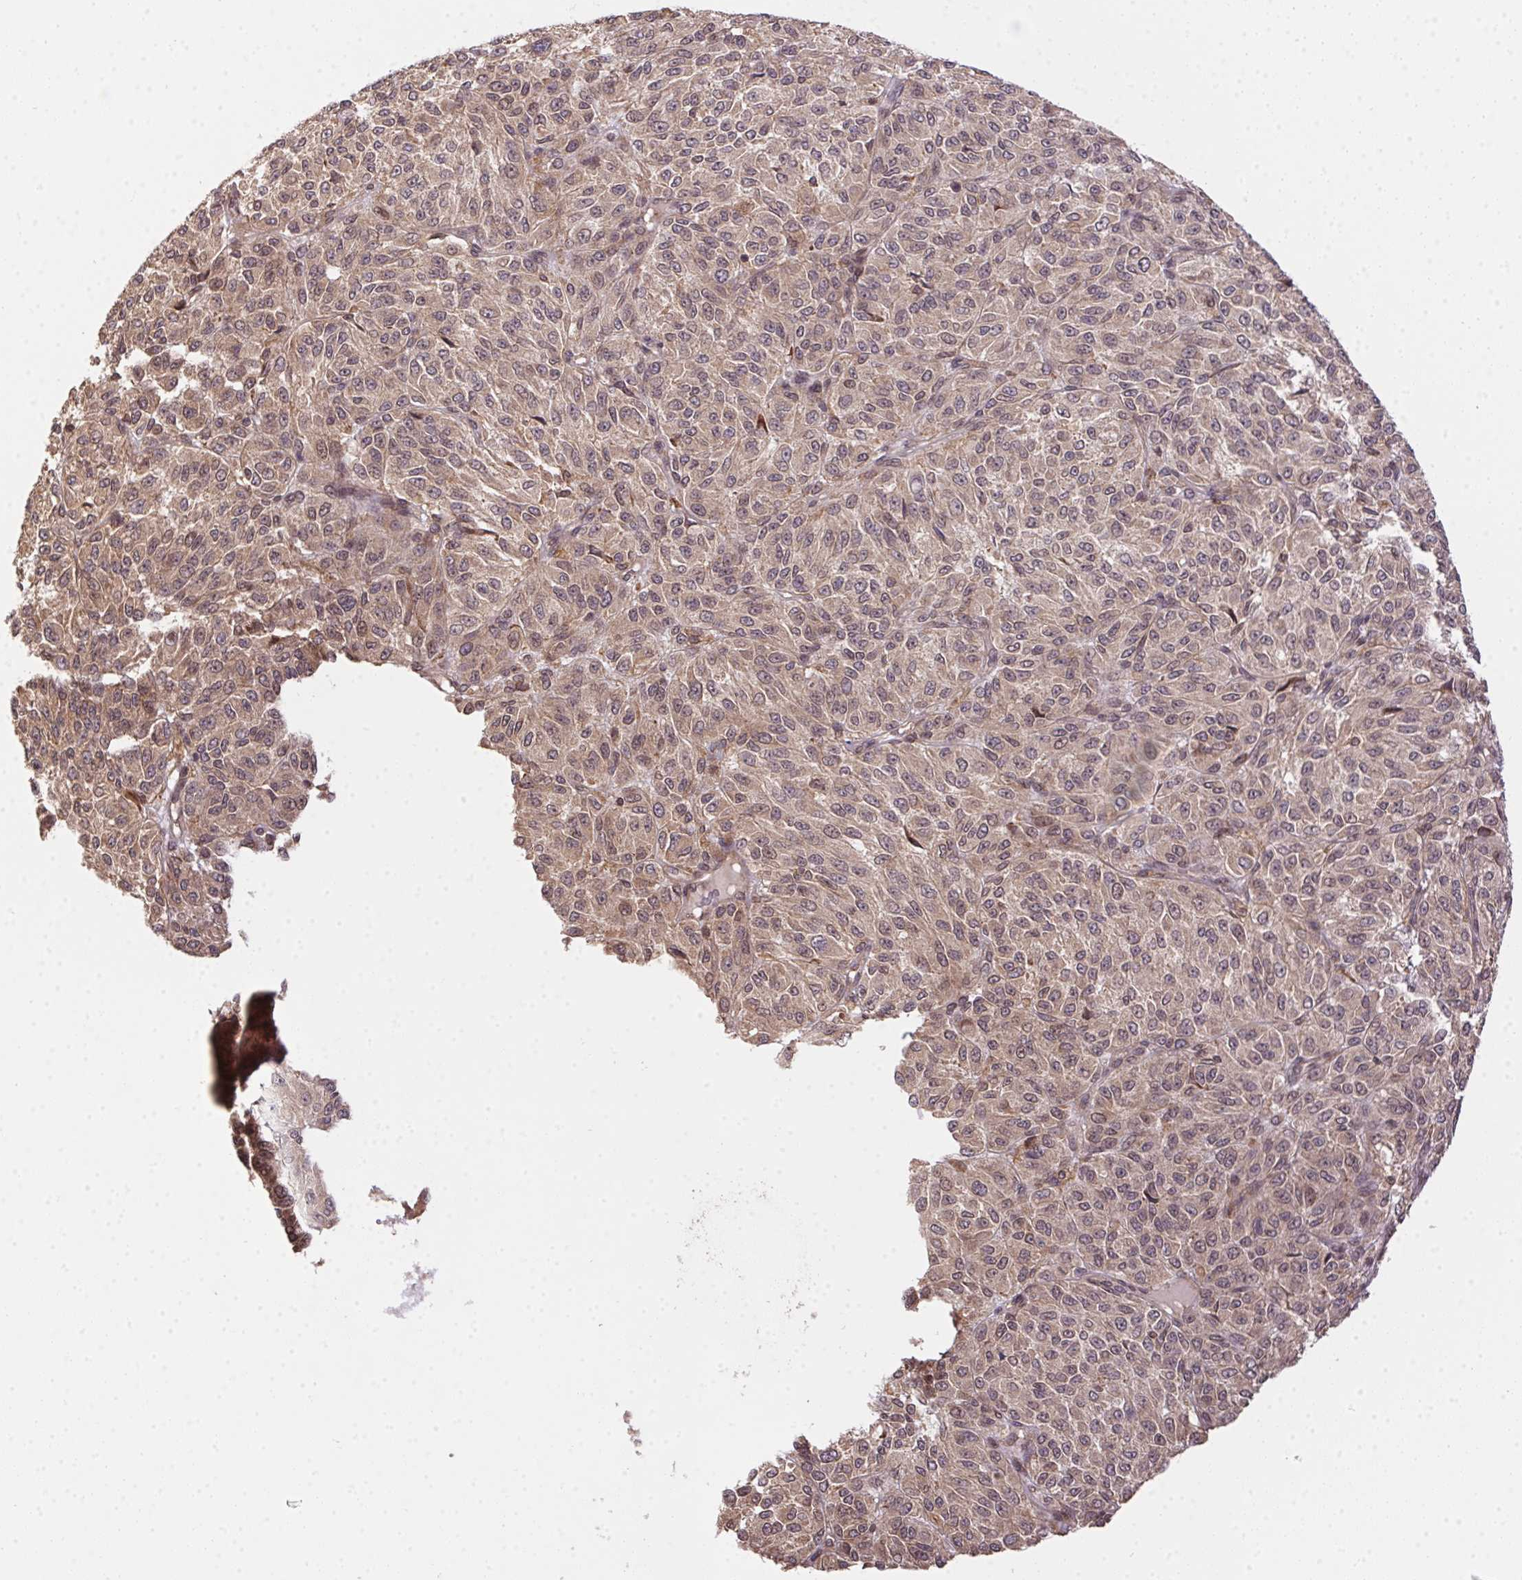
{"staining": {"intensity": "weak", "quantity": ">75%", "location": "cytoplasmic/membranous,nuclear"}, "tissue": "melanoma", "cell_type": "Tumor cells", "image_type": "cancer", "snomed": [{"axis": "morphology", "description": "Malignant melanoma, Metastatic site"}, {"axis": "topography", "description": "Brain"}], "caption": "An image of human malignant melanoma (metastatic site) stained for a protein exhibits weak cytoplasmic/membranous and nuclear brown staining in tumor cells.", "gene": "MEX3D", "patient": {"sex": "female", "age": 56}}